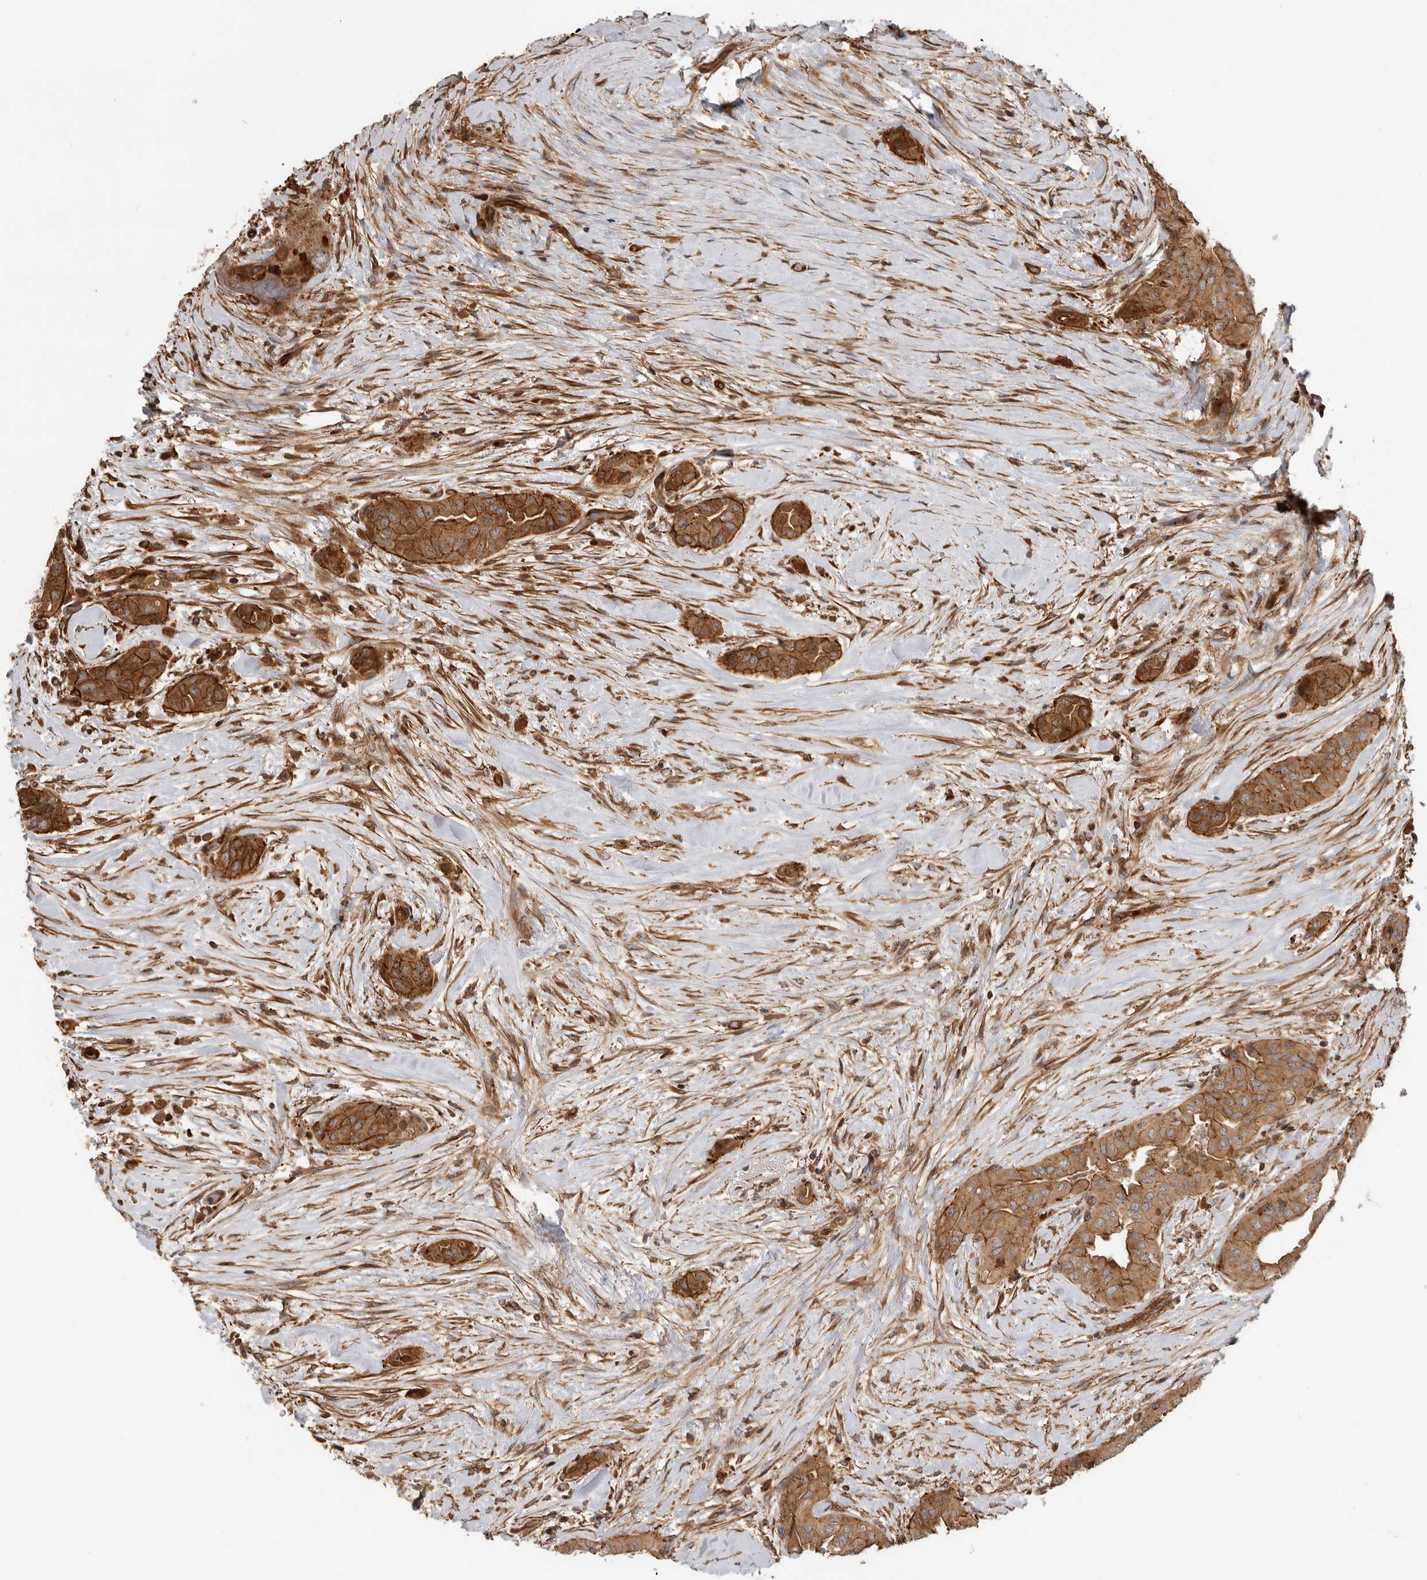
{"staining": {"intensity": "strong", "quantity": ">75%", "location": "cytoplasmic/membranous"}, "tissue": "thyroid cancer", "cell_type": "Tumor cells", "image_type": "cancer", "snomed": [{"axis": "morphology", "description": "Papillary adenocarcinoma, NOS"}, {"axis": "topography", "description": "Thyroid gland"}], "caption": "Immunohistochemical staining of thyroid cancer (papillary adenocarcinoma) reveals high levels of strong cytoplasmic/membranous positivity in about >75% of tumor cells.", "gene": "GPATCH2", "patient": {"sex": "female", "age": 59}}